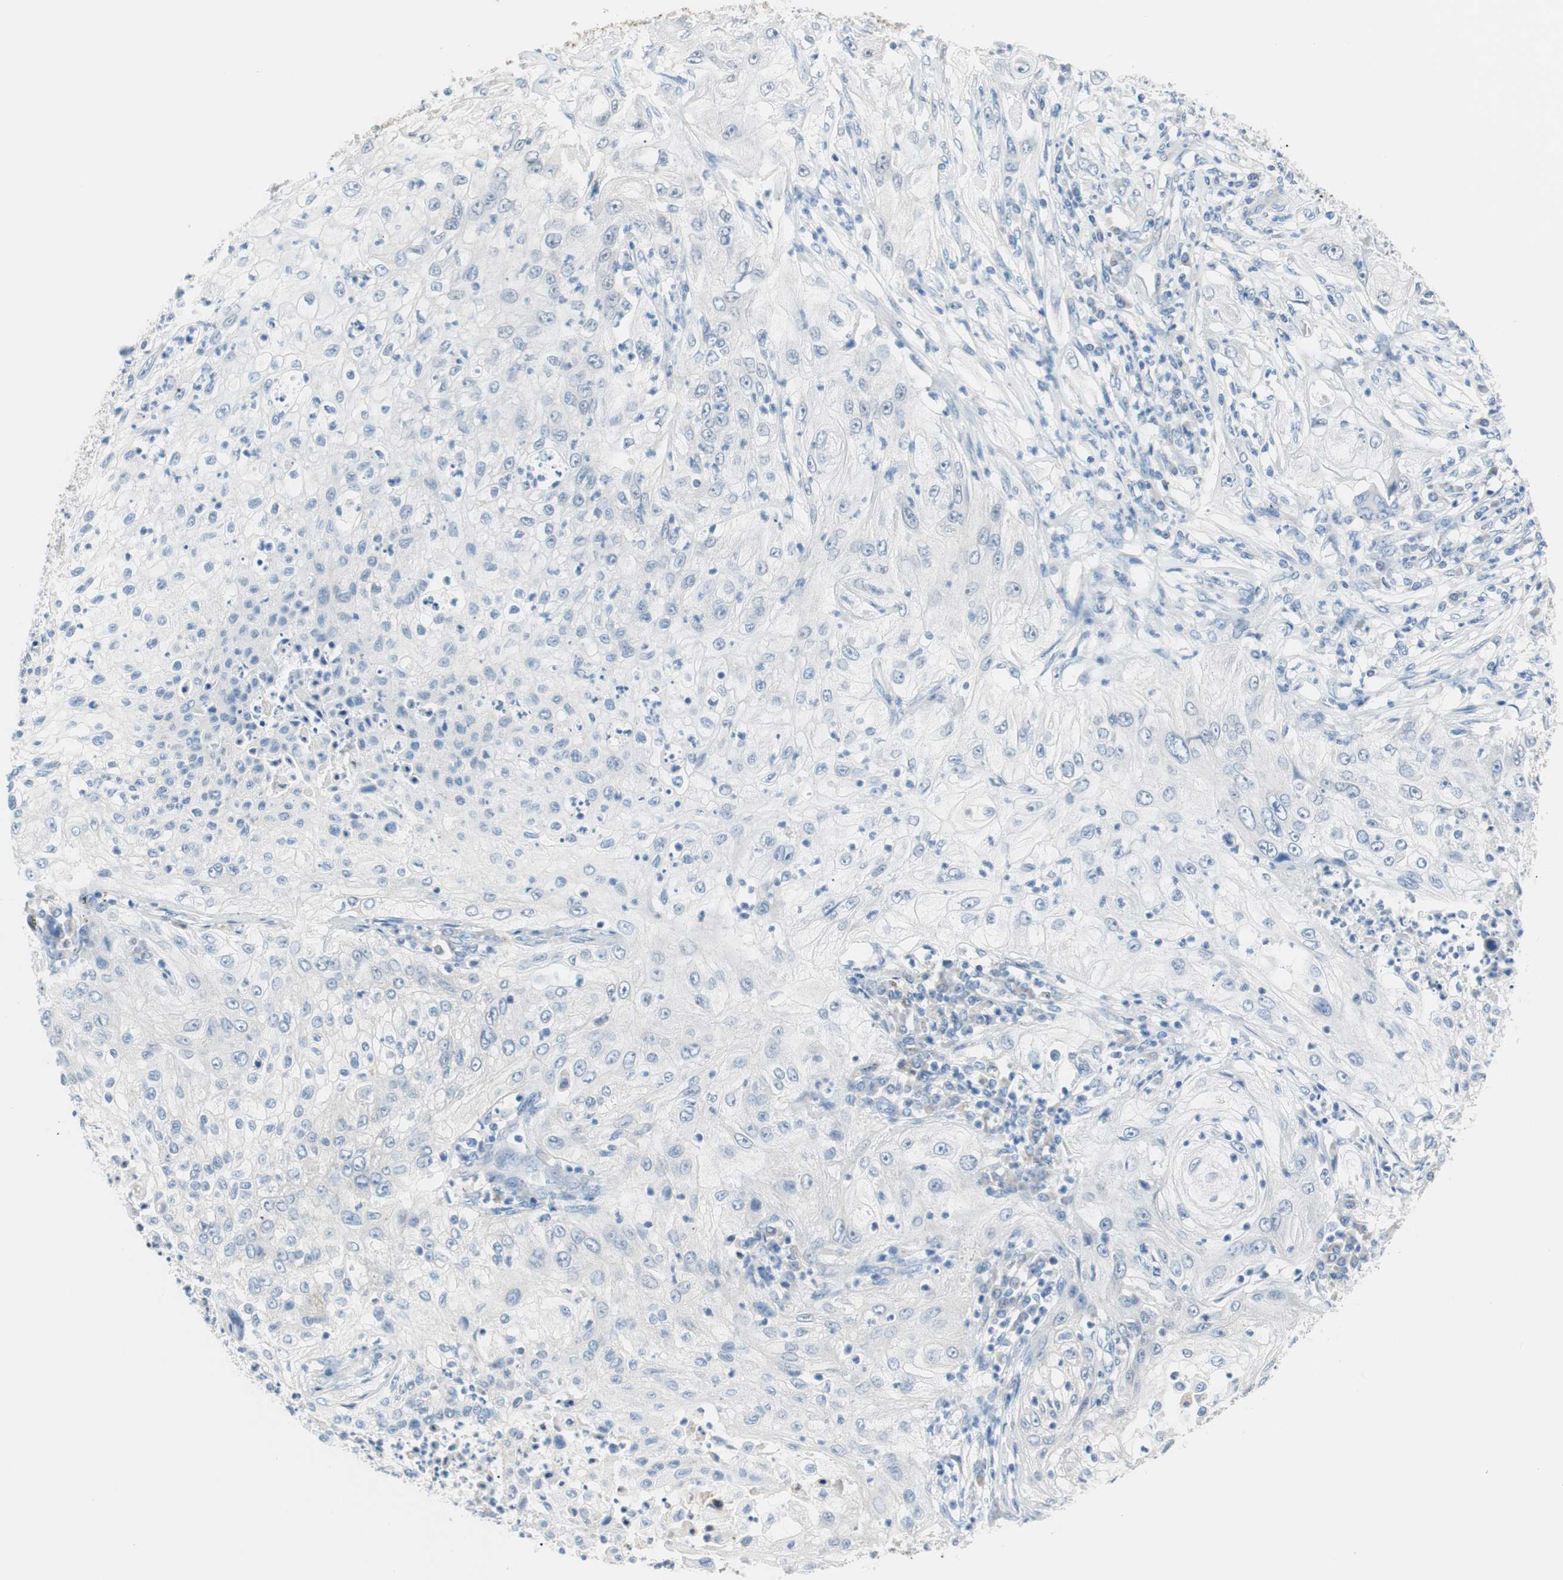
{"staining": {"intensity": "negative", "quantity": "none", "location": "none"}, "tissue": "lung cancer", "cell_type": "Tumor cells", "image_type": "cancer", "snomed": [{"axis": "morphology", "description": "Inflammation, NOS"}, {"axis": "morphology", "description": "Squamous cell carcinoma, NOS"}, {"axis": "topography", "description": "Lymph node"}, {"axis": "topography", "description": "Soft tissue"}, {"axis": "topography", "description": "Lung"}], "caption": "Immunohistochemistry (IHC) histopathology image of human lung squamous cell carcinoma stained for a protein (brown), which shows no expression in tumor cells. Brightfield microscopy of IHC stained with DAB (3,3'-diaminobenzidine) (brown) and hematoxylin (blue), captured at high magnification.", "gene": "VIL1", "patient": {"sex": "male", "age": 66}}